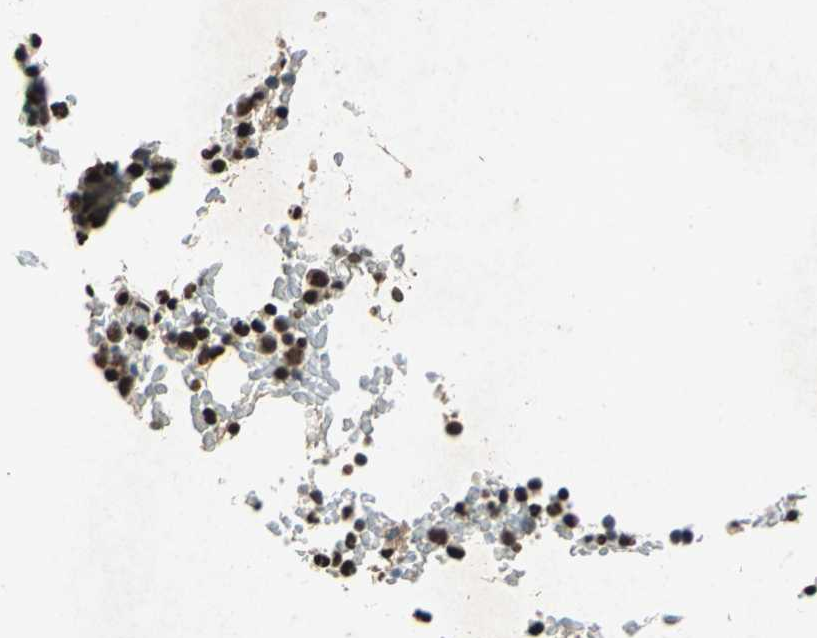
{"staining": {"intensity": "strong", "quantity": ">75%", "location": "nuclear"}, "tissue": "bone marrow", "cell_type": "Hematopoietic cells", "image_type": "normal", "snomed": [{"axis": "morphology", "description": "Normal tissue, NOS"}, {"axis": "topography", "description": "Bone marrow"}], "caption": "Strong nuclear staining for a protein is identified in approximately >75% of hematopoietic cells of benign bone marrow using immunohistochemistry (IHC).", "gene": "ANP32A", "patient": {"sex": "female", "age": 66}}